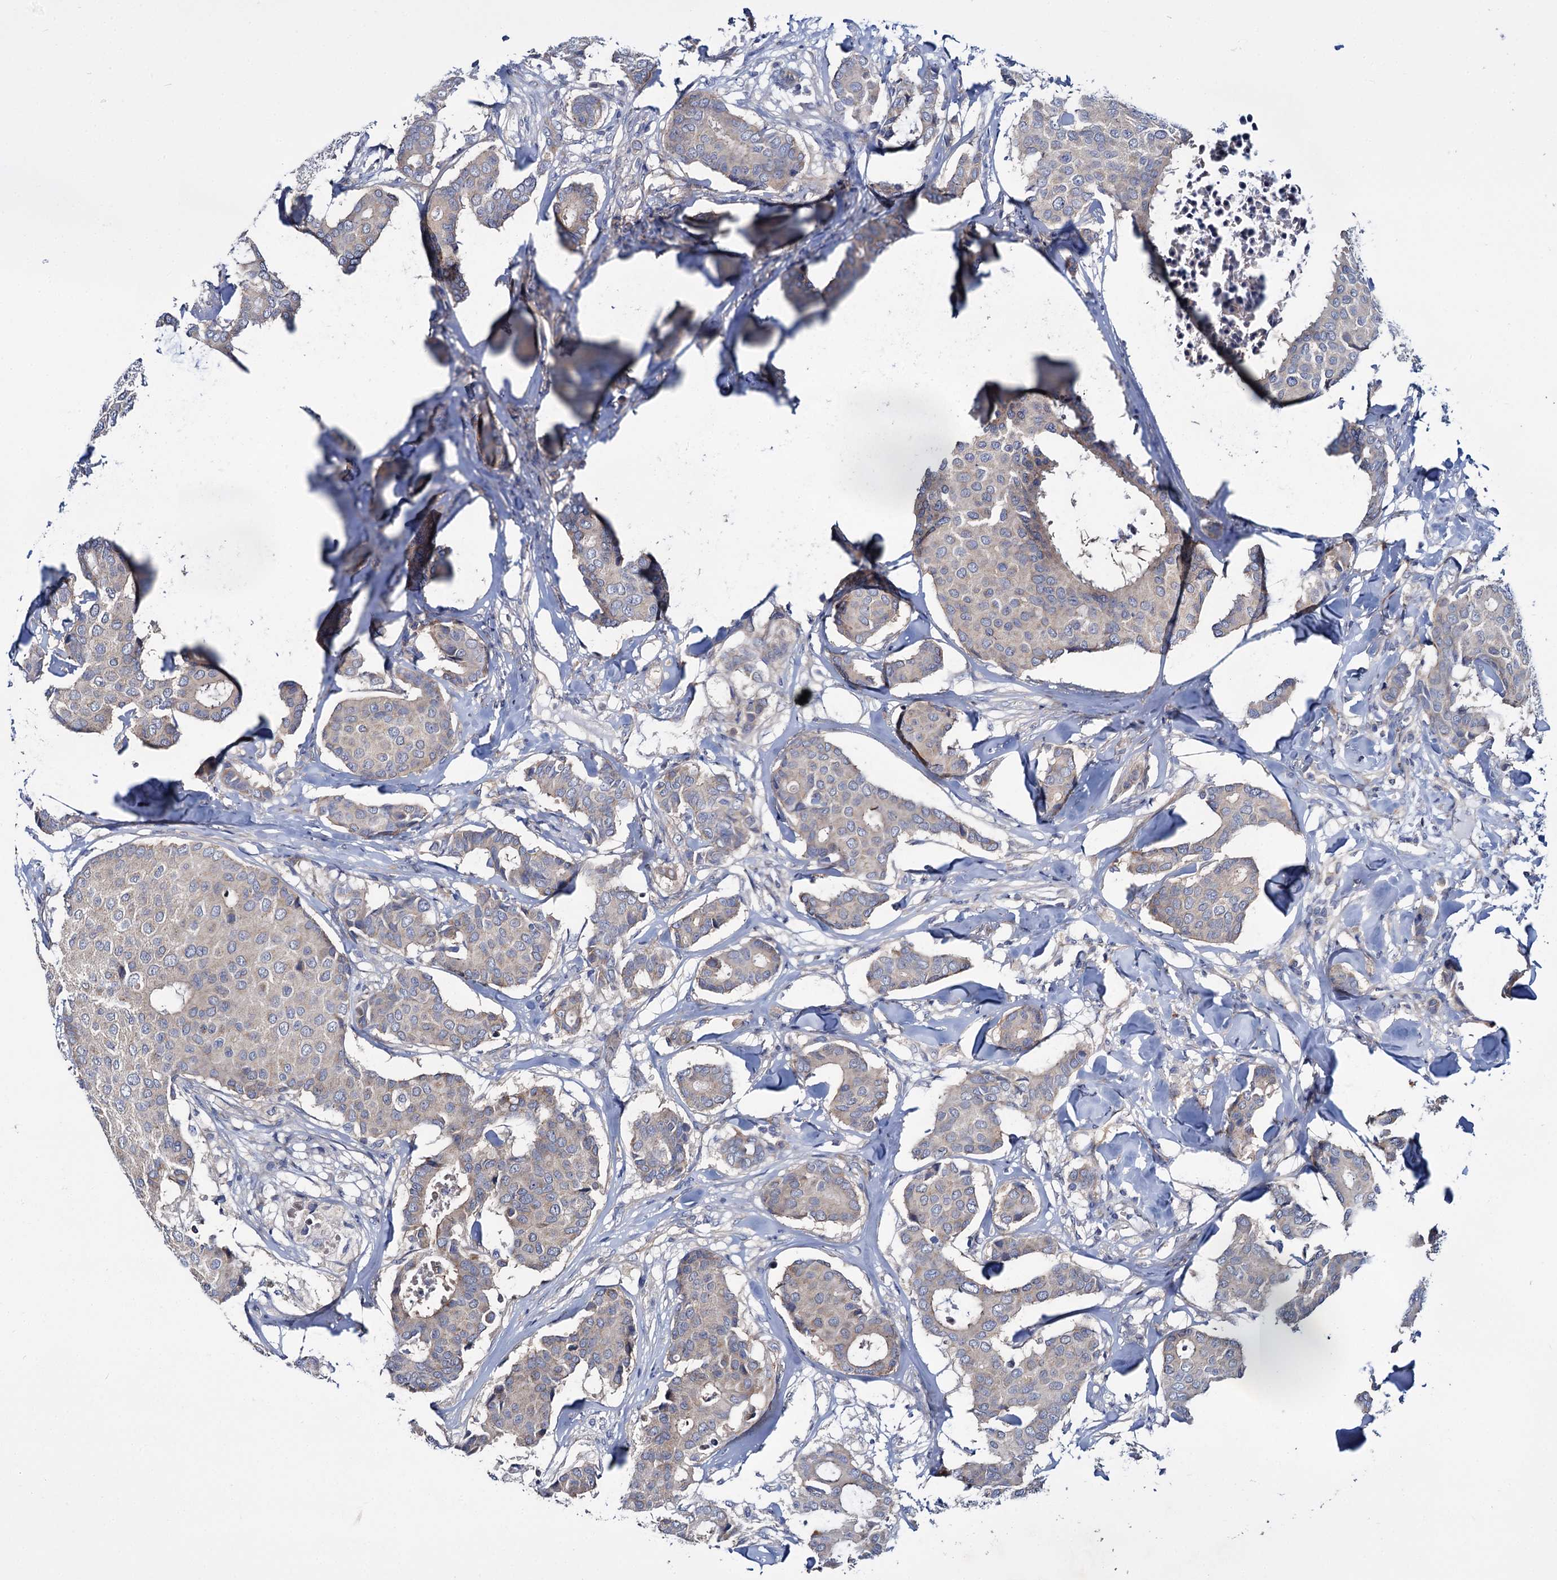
{"staining": {"intensity": "weak", "quantity": "<25%", "location": "cytoplasmic/membranous"}, "tissue": "breast cancer", "cell_type": "Tumor cells", "image_type": "cancer", "snomed": [{"axis": "morphology", "description": "Duct carcinoma"}, {"axis": "topography", "description": "Breast"}], "caption": "Breast intraductal carcinoma stained for a protein using immunohistochemistry exhibits no staining tumor cells.", "gene": "CEP295", "patient": {"sex": "female", "age": 75}}